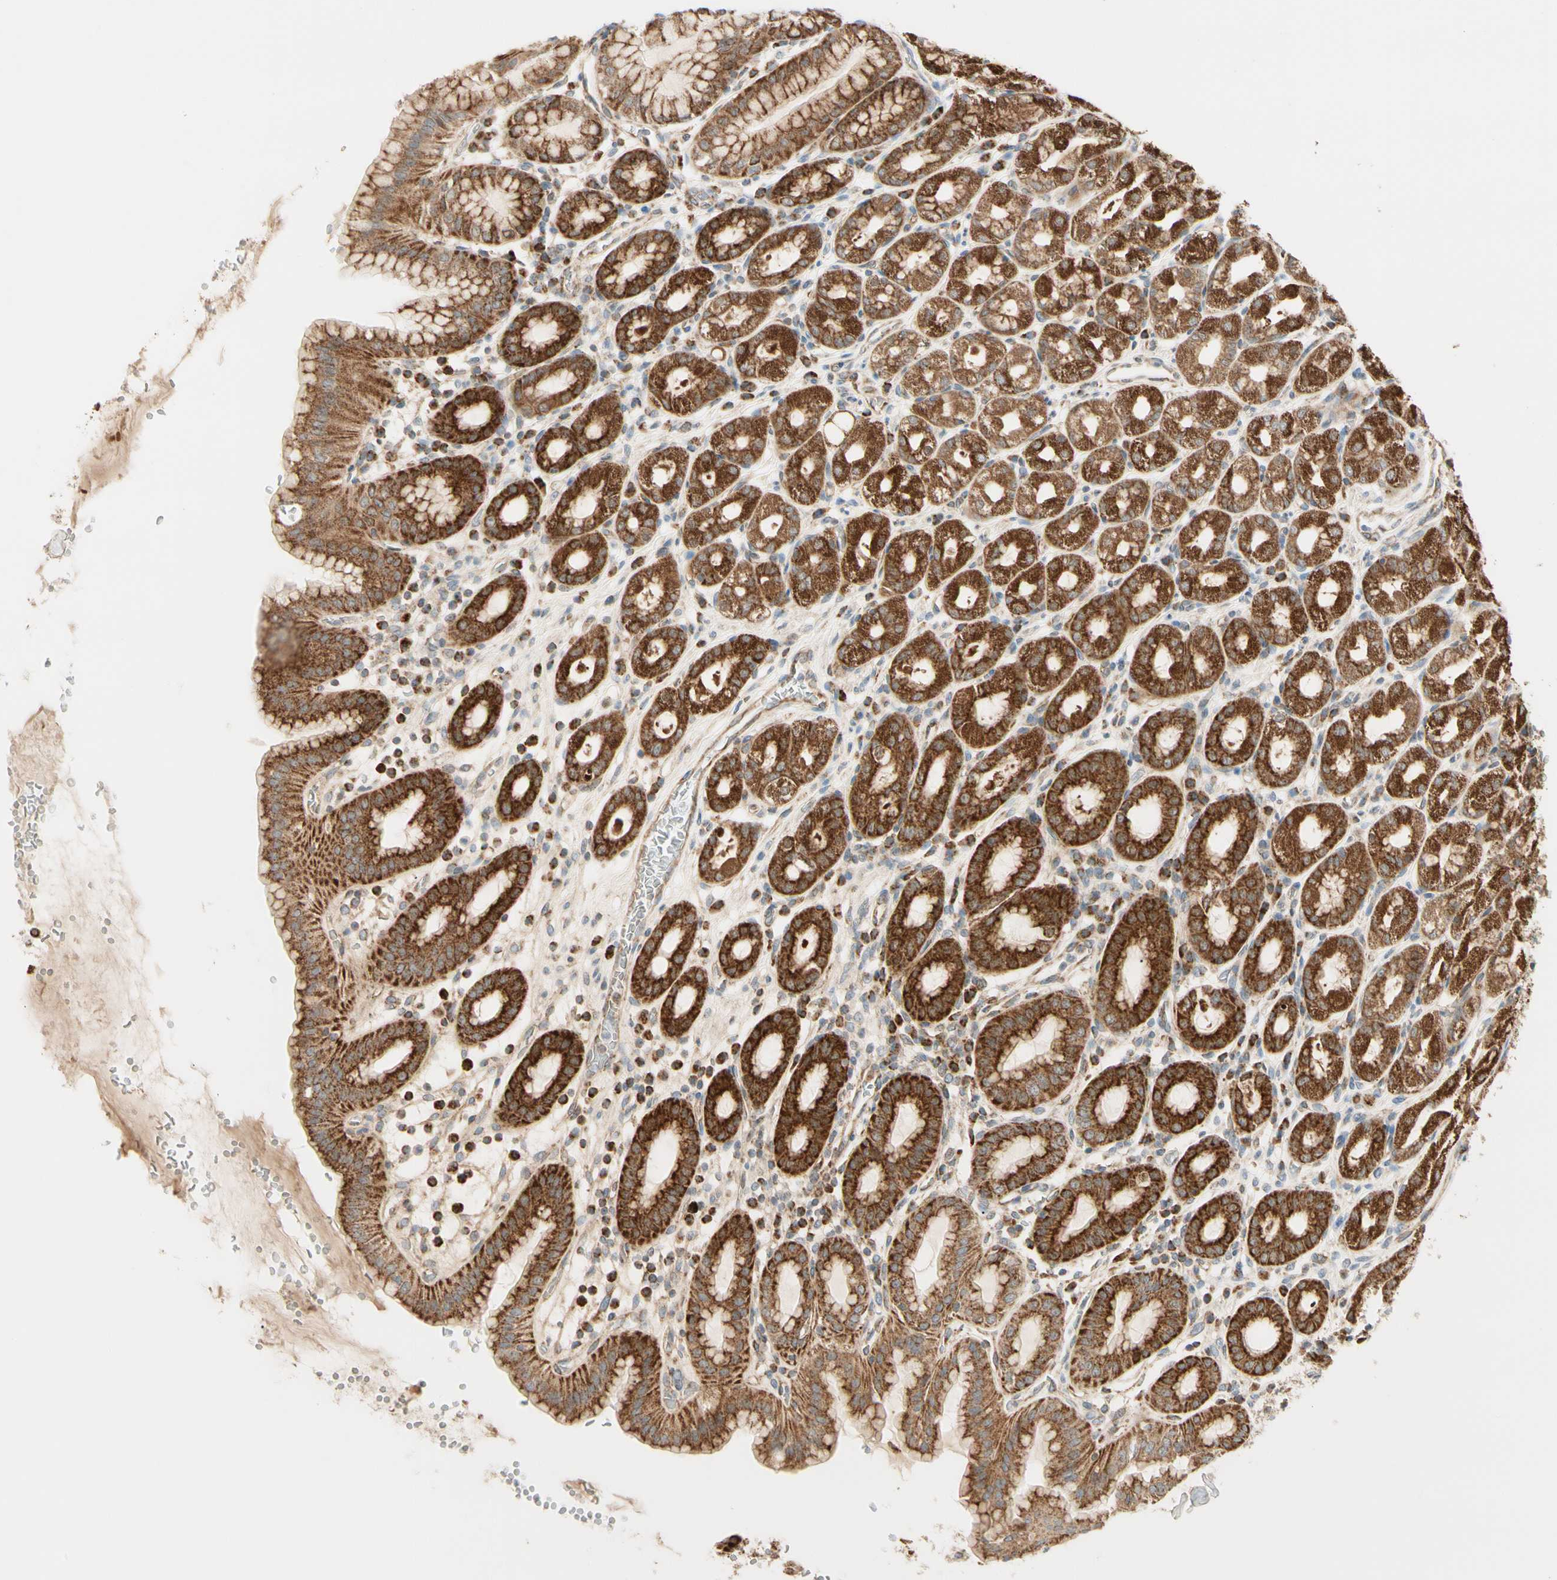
{"staining": {"intensity": "strong", "quantity": ">75%", "location": "cytoplasmic/membranous"}, "tissue": "stomach", "cell_type": "Glandular cells", "image_type": "normal", "snomed": [{"axis": "morphology", "description": "Normal tissue, NOS"}, {"axis": "topography", "description": "Stomach, upper"}], "caption": "Immunohistochemical staining of normal stomach demonstrates strong cytoplasmic/membranous protein staining in about >75% of glandular cells.", "gene": "TBC1D10A", "patient": {"sex": "male", "age": 68}}